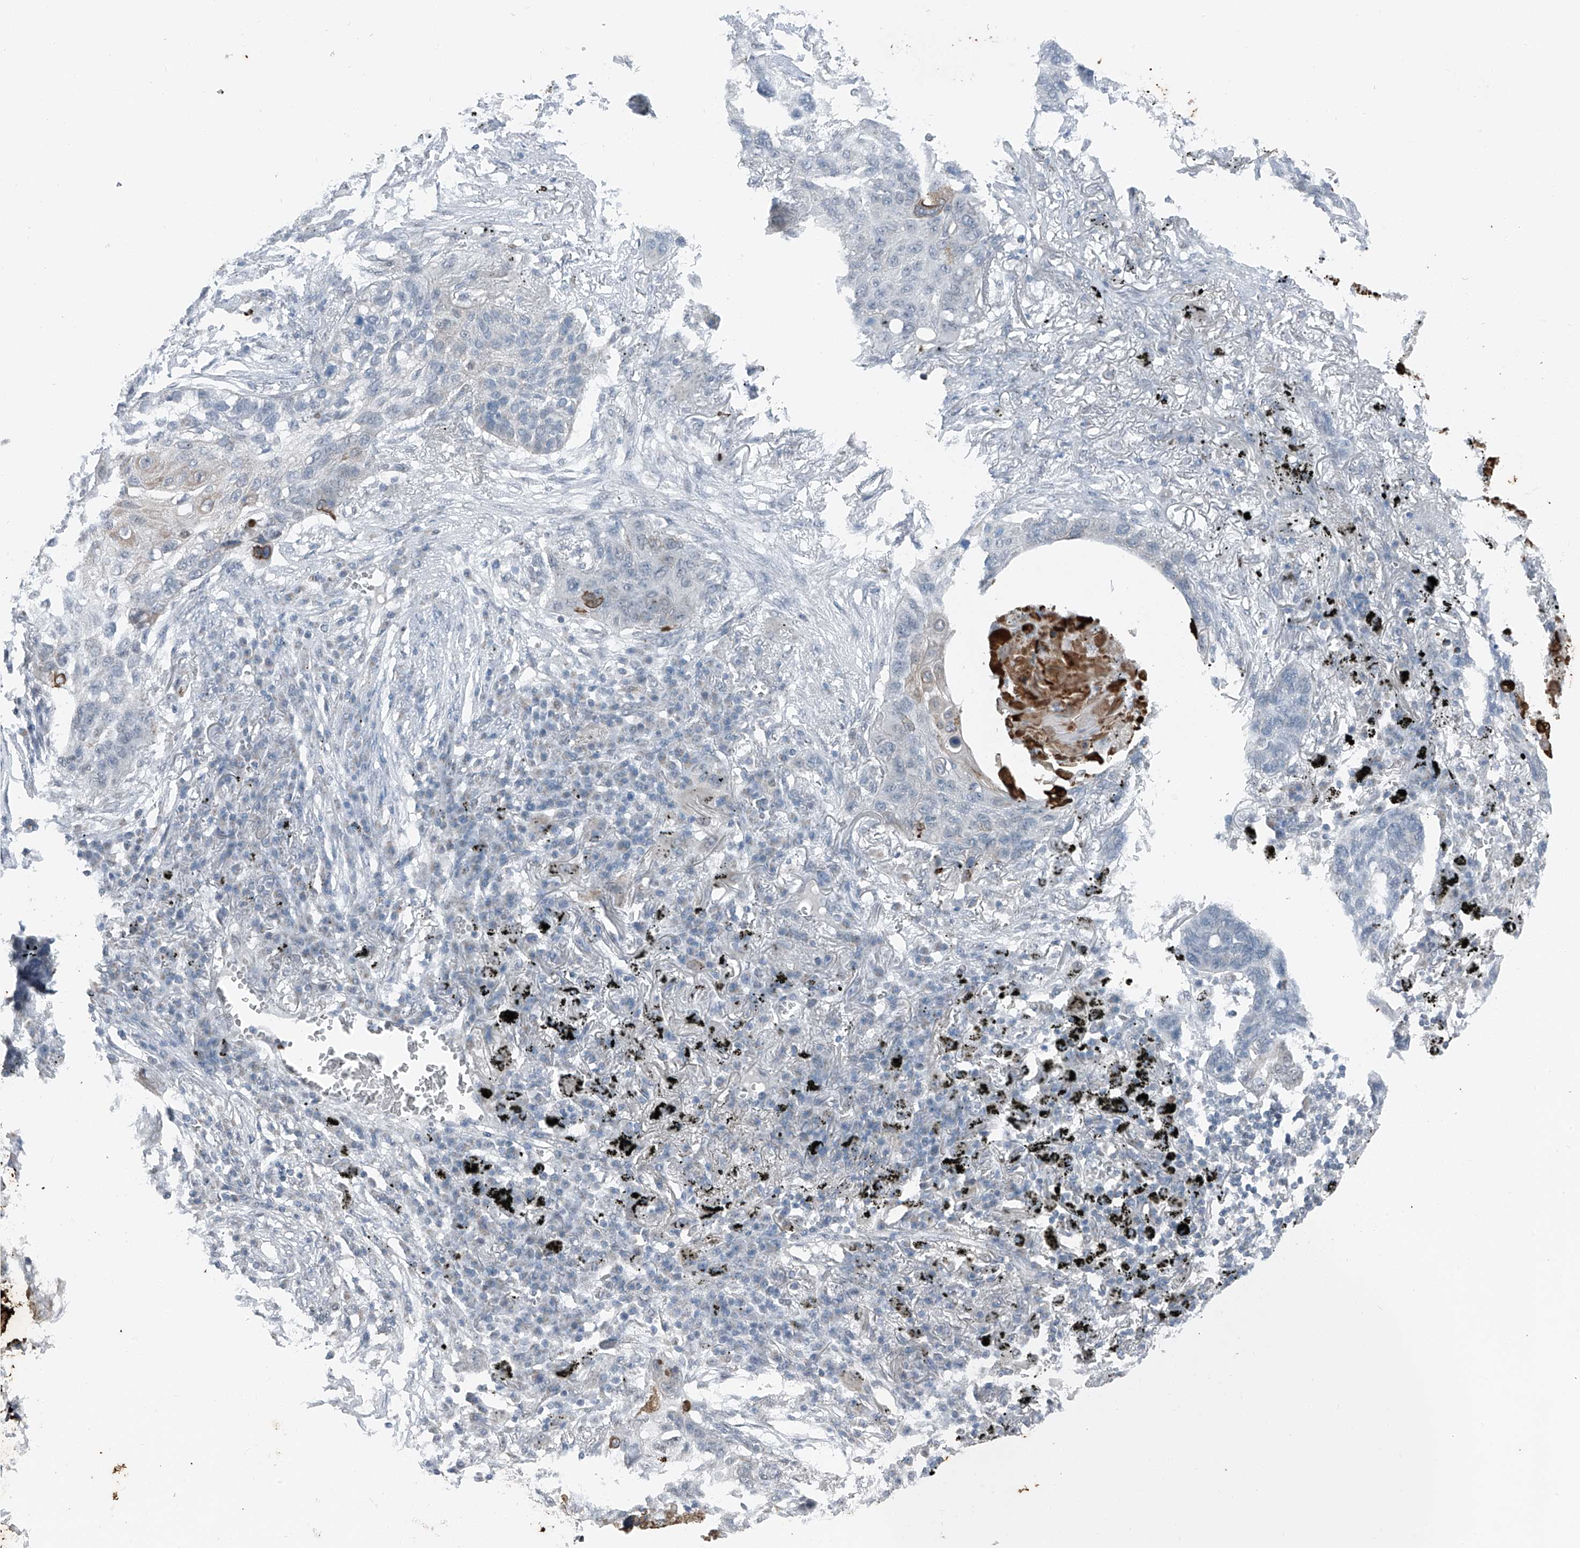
{"staining": {"intensity": "negative", "quantity": "none", "location": "none"}, "tissue": "lung cancer", "cell_type": "Tumor cells", "image_type": "cancer", "snomed": [{"axis": "morphology", "description": "Squamous cell carcinoma, NOS"}, {"axis": "topography", "description": "Lung"}], "caption": "A micrograph of squamous cell carcinoma (lung) stained for a protein demonstrates no brown staining in tumor cells.", "gene": "DYRK1B", "patient": {"sex": "female", "age": 63}}